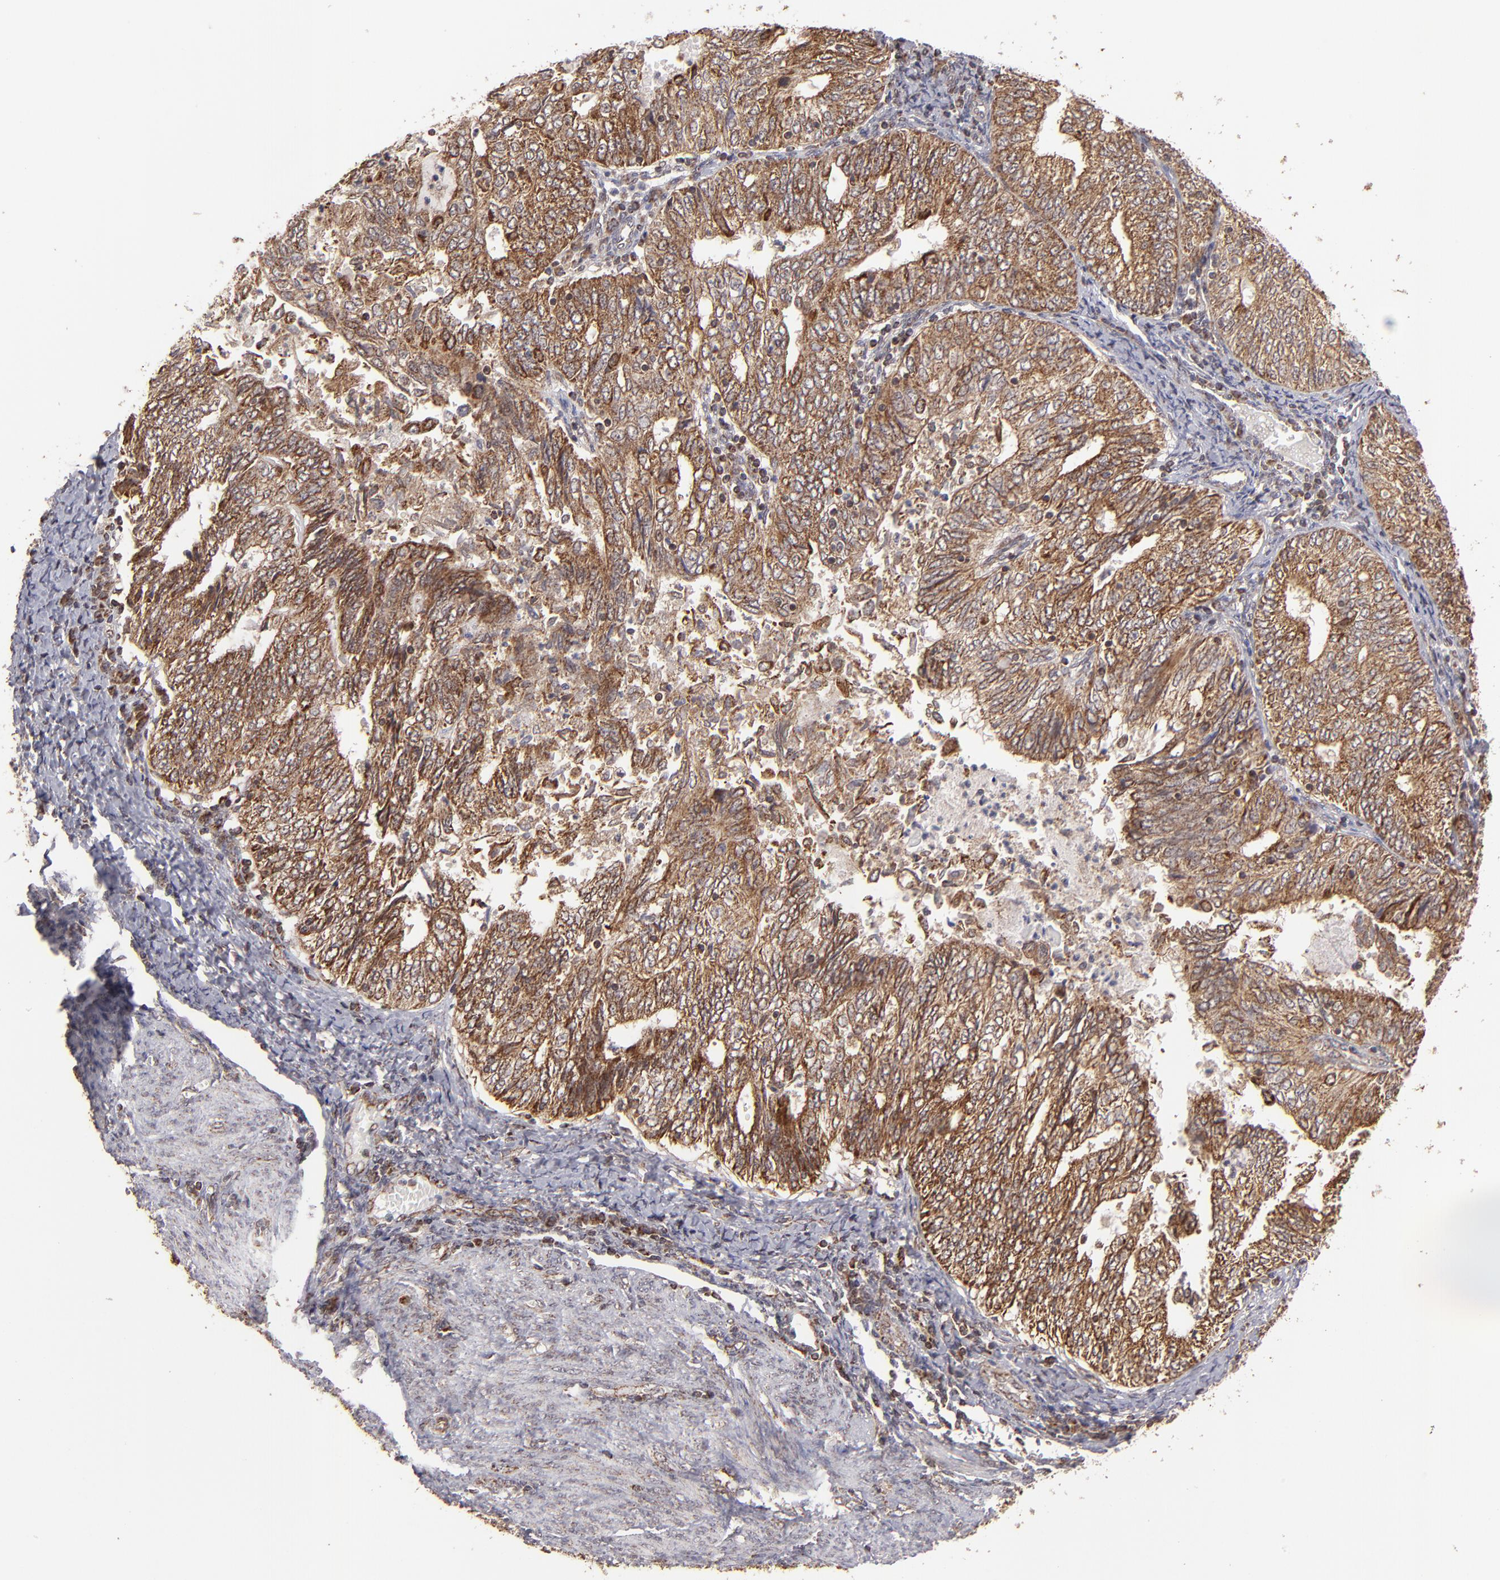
{"staining": {"intensity": "moderate", "quantity": ">75%", "location": "cytoplasmic/membranous"}, "tissue": "endometrial cancer", "cell_type": "Tumor cells", "image_type": "cancer", "snomed": [{"axis": "morphology", "description": "Adenocarcinoma, NOS"}, {"axis": "topography", "description": "Endometrium"}], "caption": "IHC staining of endometrial cancer, which demonstrates medium levels of moderate cytoplasmic/membranous positivity in approximately >75% of tumor cells indicating moderate cytoplasmic/membranous protein expression. The staining was performed using DAB (brown) for protein detection and nuclei were counterstained in hematoxylin (blue).", "gene": "SLC15A1", "patient": {"sex": "female", "age": 69}}